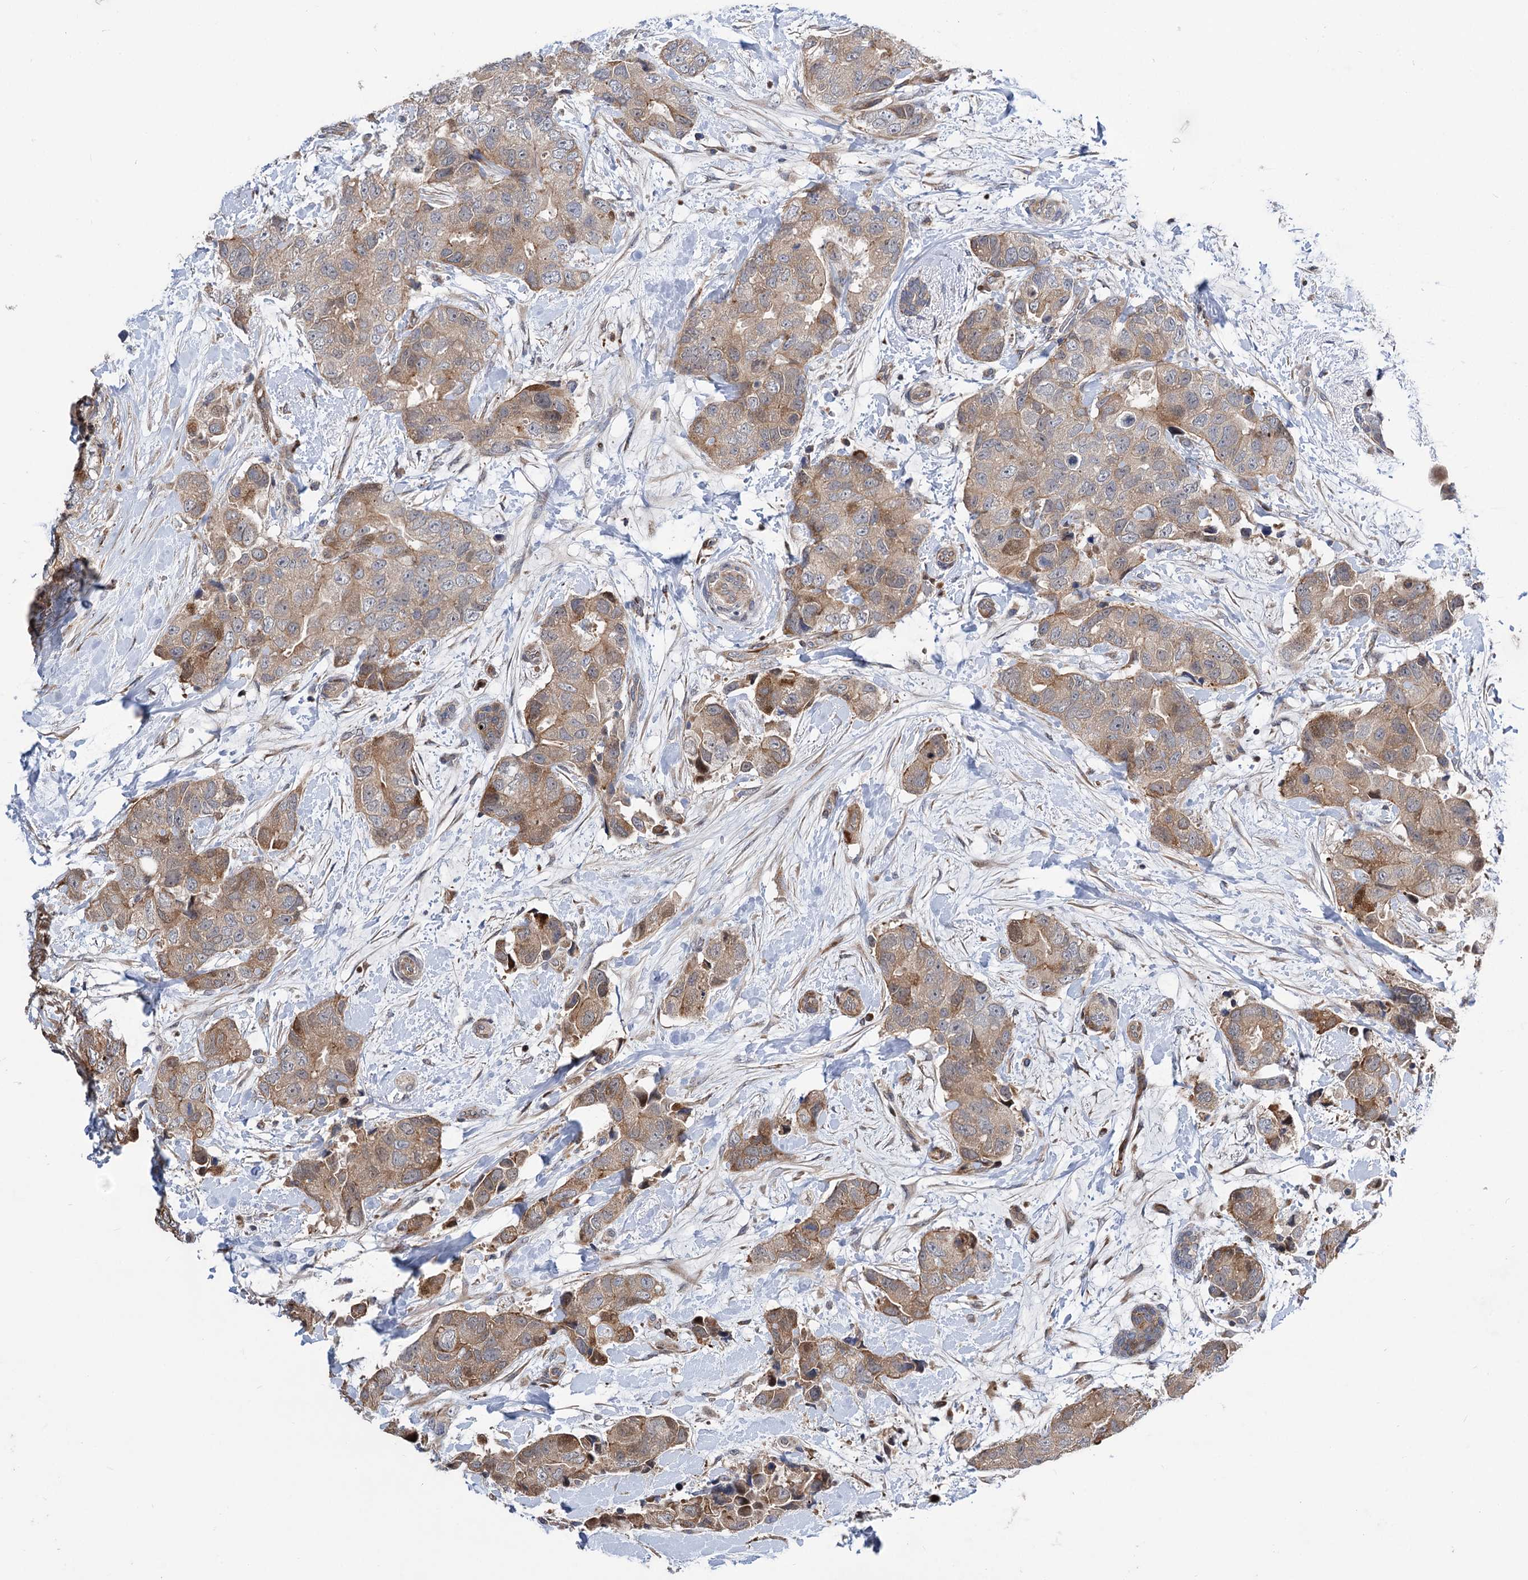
{"staining": {"intensity": "moderate", "quantity": ">75%", "location": "cytoplasmic/membranous"}, "tissue": "breast cancer", "cell_type": "Tumor cells", "image_type": "cancer", "snomed": [{"axis": "morphology", "description": "Duct carcinoma"}, {"axis": "topography", "description": "Breast"}], "caption": "Moderate cytoplasmic/membranous staining is appreciated in approximately >75% of tumor cells in breast infiltrating ductal carcinoma. The staining was performed using DAB, with brown indicating positive protein expression. Nuclei are stained blue with hematoxylin.", "gene": "UBR1", "patient": {"sex": "female", "age": 62}}